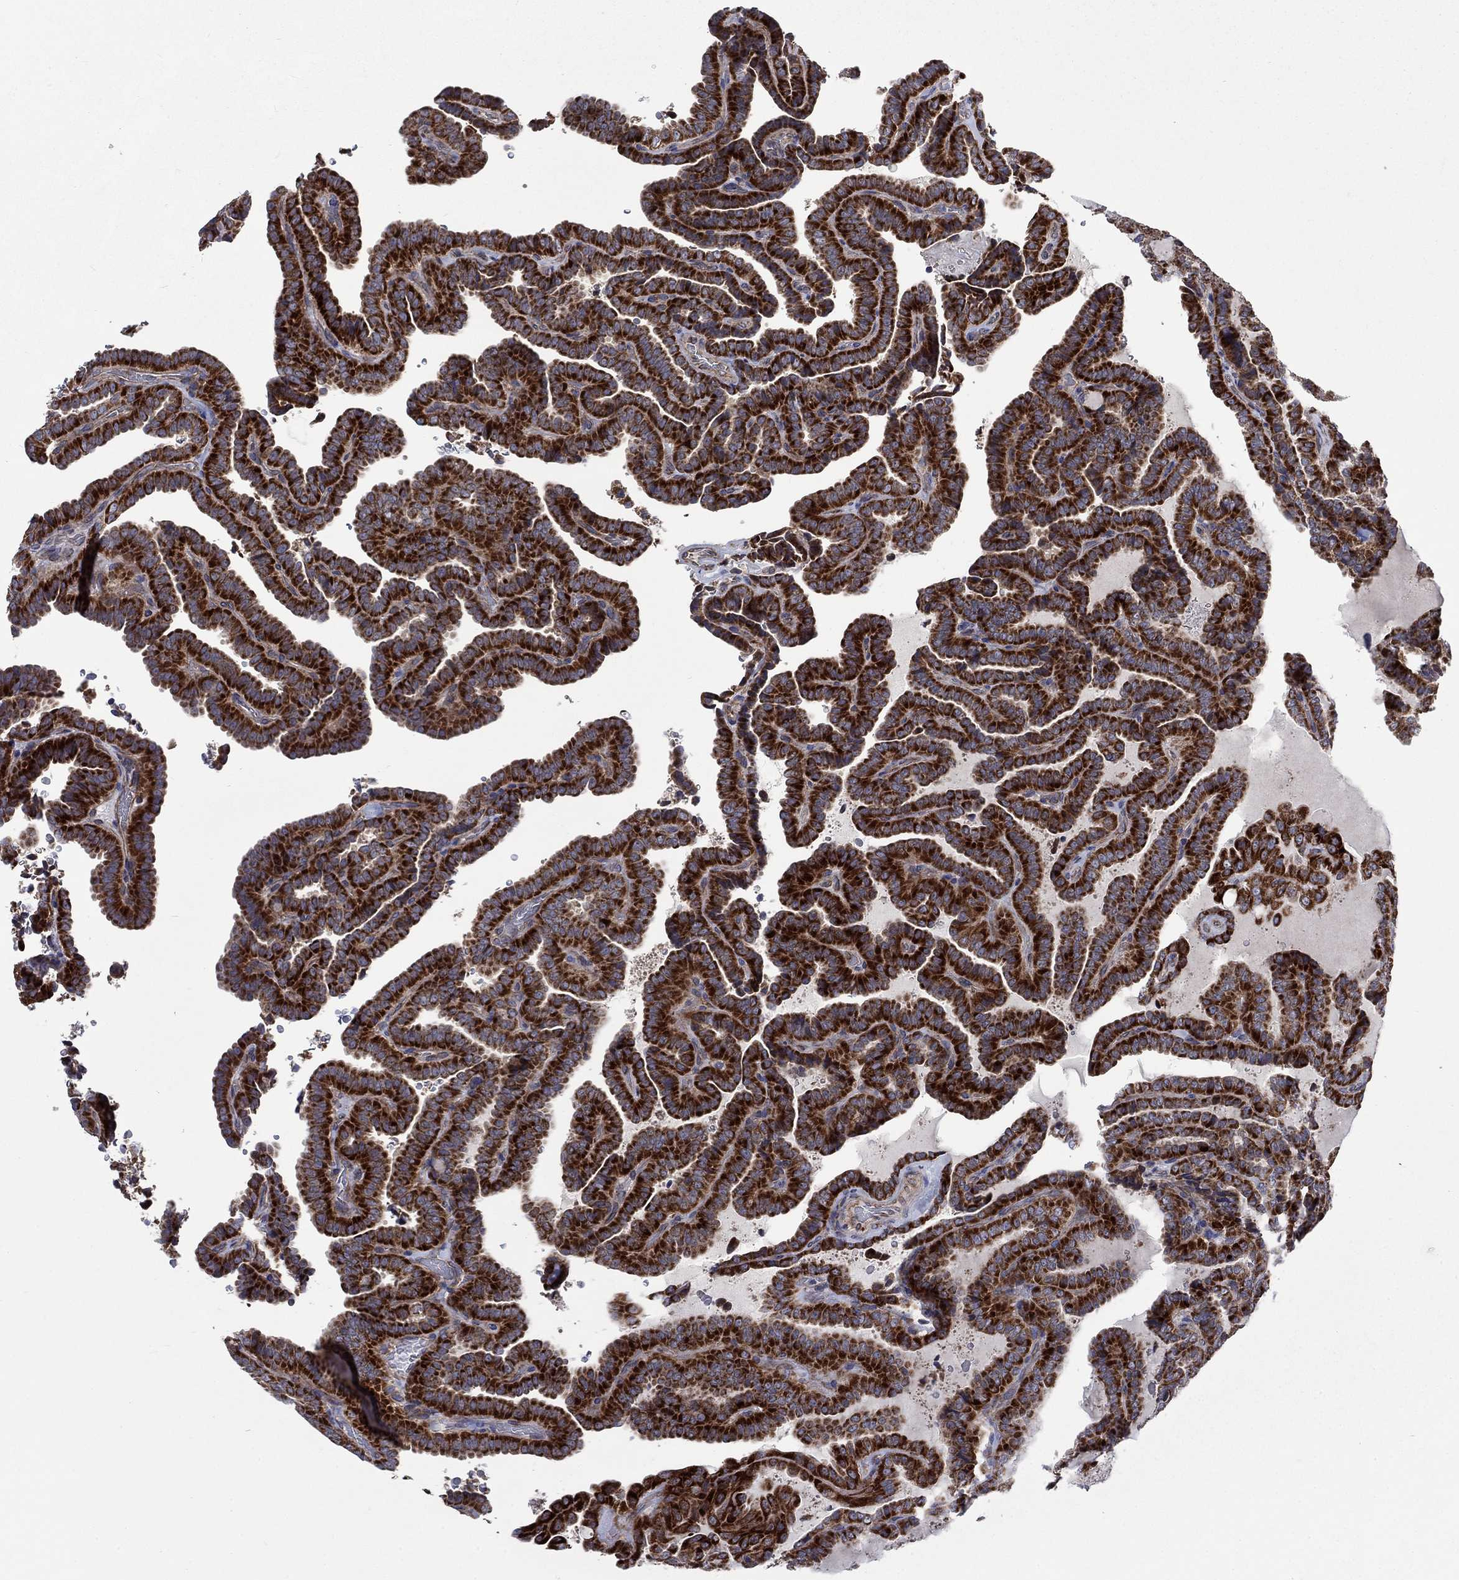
{"staining": {"intensity": "strong", "quantity": "25%-75%", "location": "cytoplasmic/membranous"}, "tissue": "thyroid cancer", "cell_type": "Tumor cells", "image_type": "cancer", "snomed": [{"axis": "morphology", "description": "Papillary adenocarcinoma, NOS"}, {"axis": "topography", "description": "Thyroid gland"}], "caption": "Thyroid cancer was stained to show a protein in brown. There is high levels of strong cytoplasmic/membranous expression in approximately 25%-75% of tumor cells.", "gene": "RPLP0", "patient": {"sex": "female", "age": 39}}